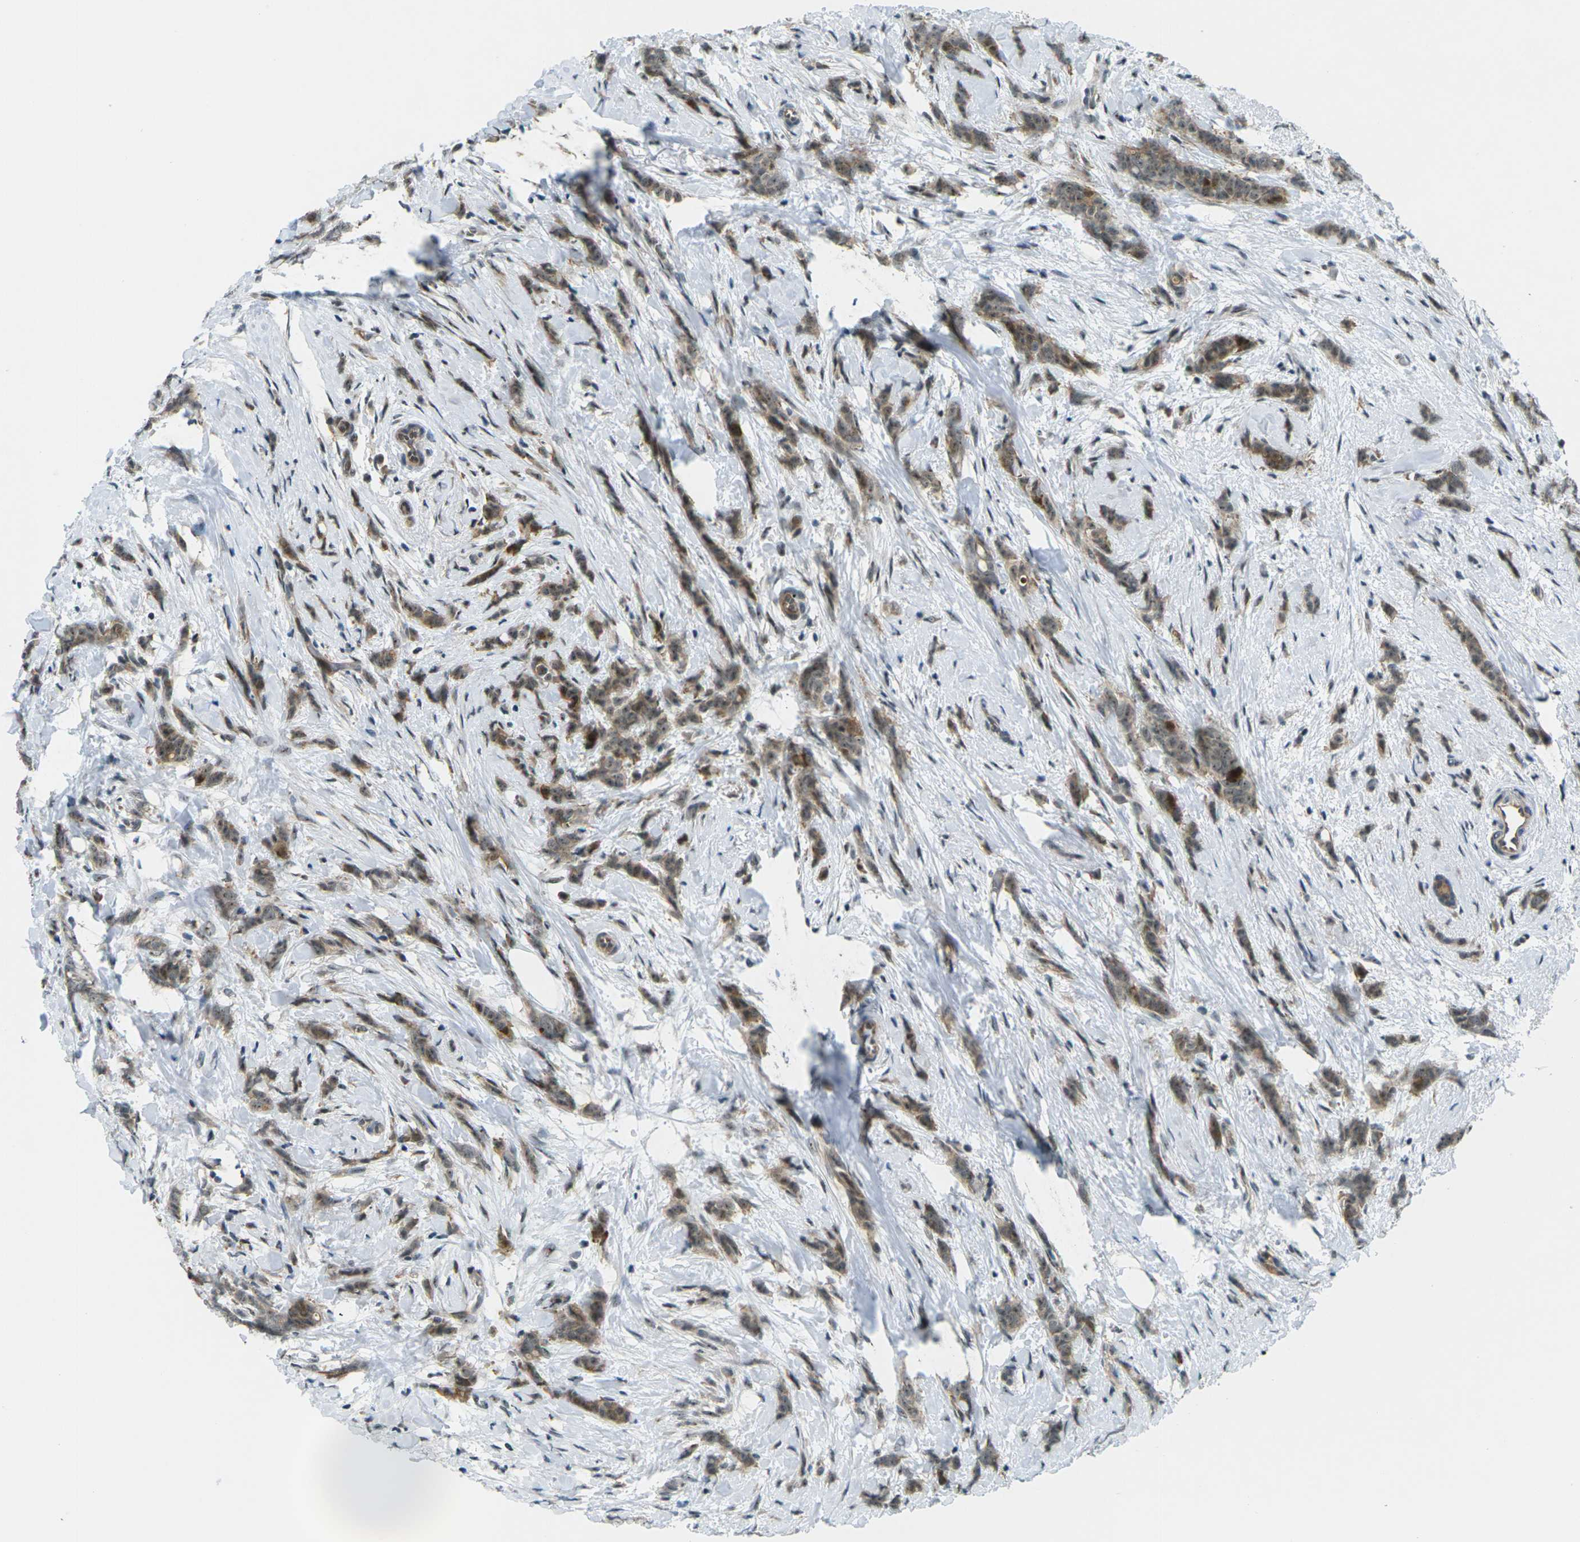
{"staining": {"intensity": "moderate", "quantity": ">75%", "location": "cytoplasmic/membranous,nuclear"}, "tissue": "breast cancer", "cell_type": "Tumor cells", "image_type": "cancer", "snomed": [{"axis": "morphology", "description": "Lobular carcinoma, in situ"}, {"axis": "morphology", "description": "Lobular carcinoma"}, {"axis": "topography", "description": "Breast"}], "caption": "Immunohistochemical staining of human breast cancer reveals medium levels of moderate cytoplasmic/membranous and nuclear protein staining in about >75% of tumor cells.", "gene": "UBE2S", "patient": {"sex": "female", "age": 41}}